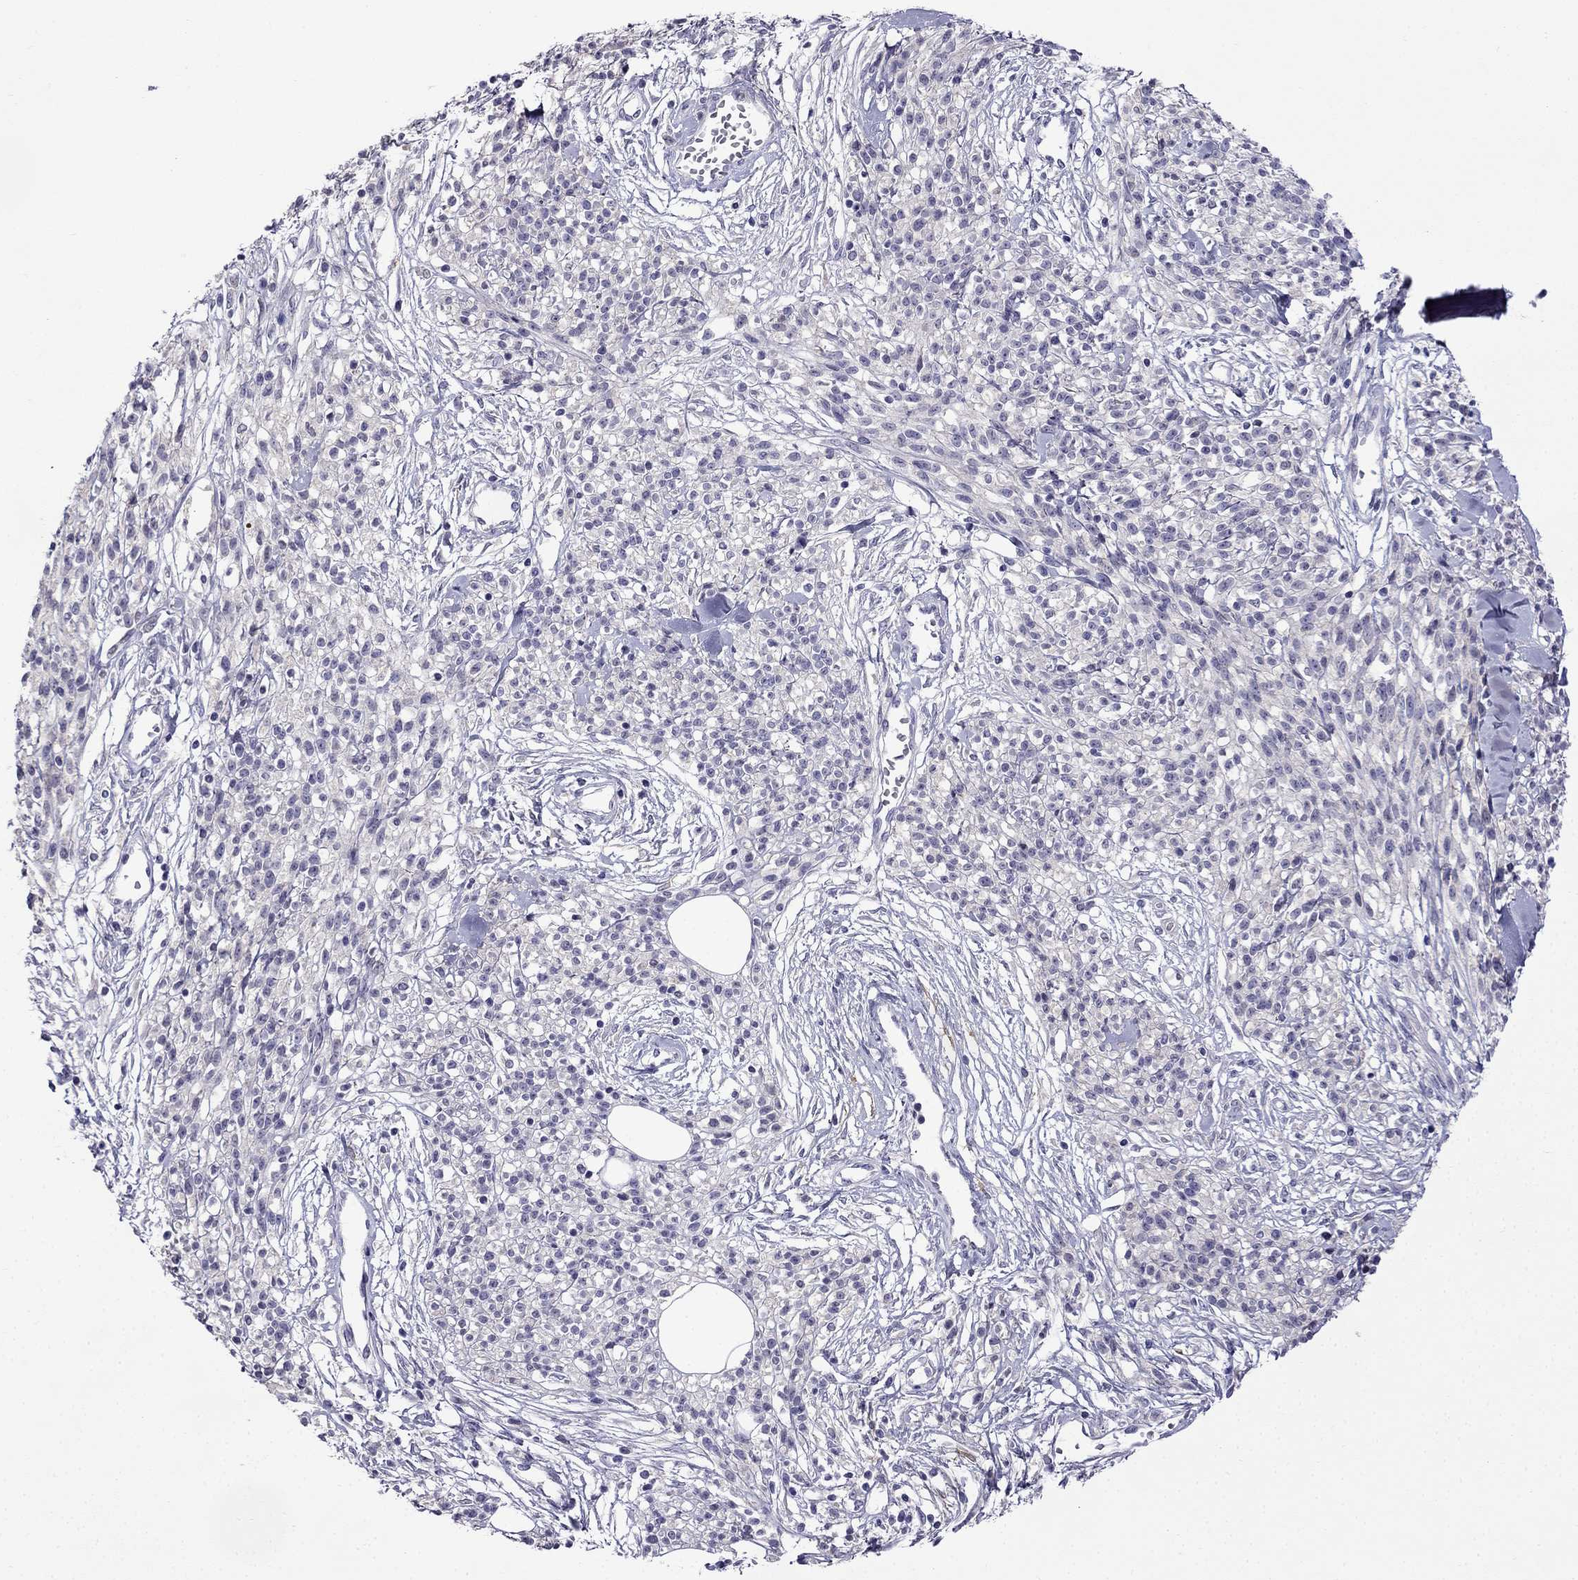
{"staining": {"intensity": "negative", "quantity": "none", "location": "none"}, "tissue": "melanoma", "cell_type": "Tumor cells", "image_type": "cancer", "snomed": [{"axis": "morphology", "description": "Malignant melanoma, NOS"}, {"axis": "topography", "description": "Skin"}, {"axis": "topography", "description": "Skin of trunk"}], "caption": "This is an IHC histopathology image of melanoma. There is no expression in tumor cells.", "gene": "PI16", "patient": {"sex": "male", "age": 74}}